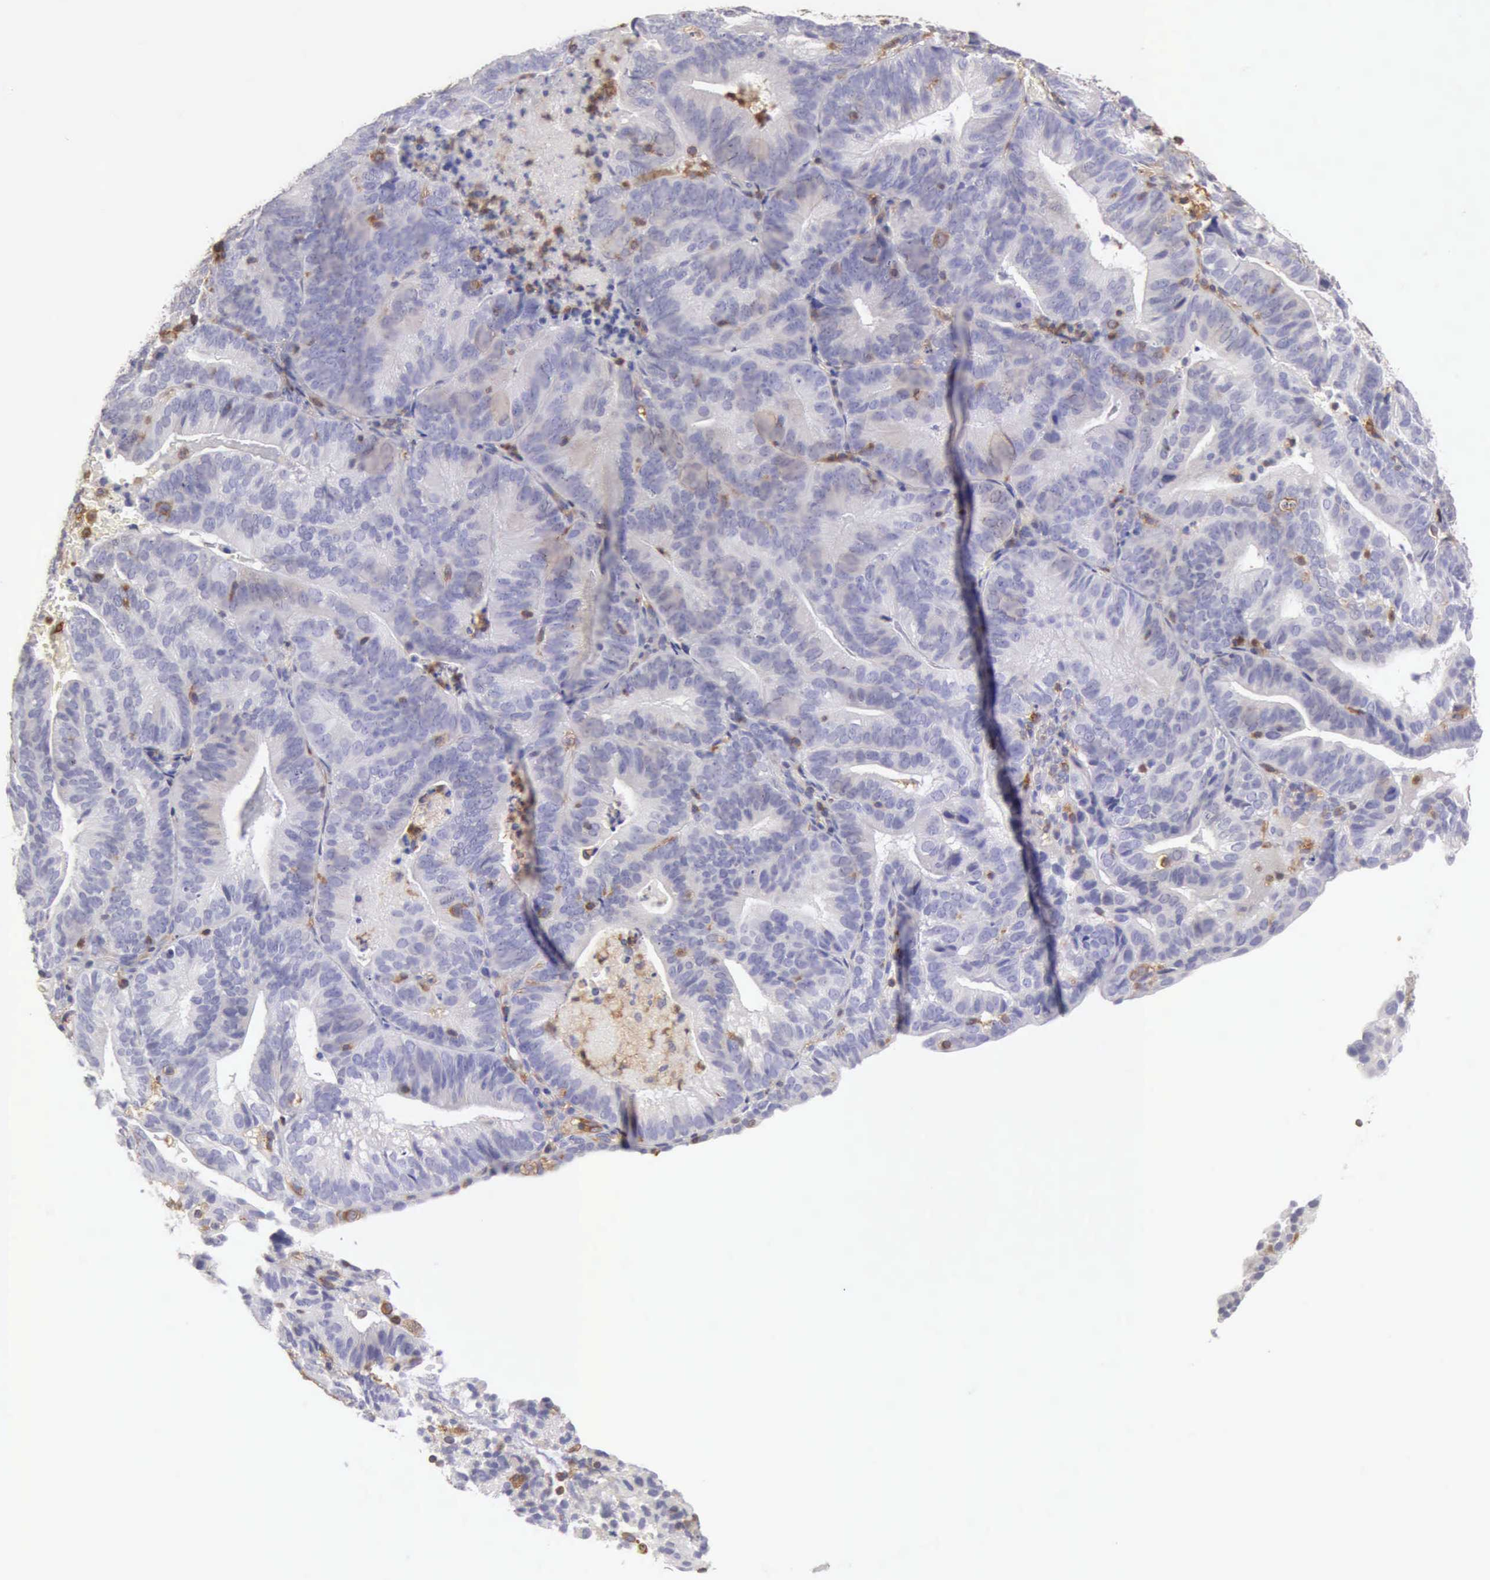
{"staining": {"intensity": "negative", "quantity": "none", "location": "none"}, "tissue": "cervical cancer", "cell_type": "Tumor cells", "image_type": "cancer", "snomed": [{"axis": "morphology", "description": "Adenocarcinoma, NOS"}, {"axis": "topography", "description": "Cervix"}], "caption": "This is a photomicrograph of immunohistochemistry staining of adenocarcinoma (cervical), which shows no positivity in tumor cells.", "gene": "ARHGAP4", "patient": {"sex": "female", "age": 60}}